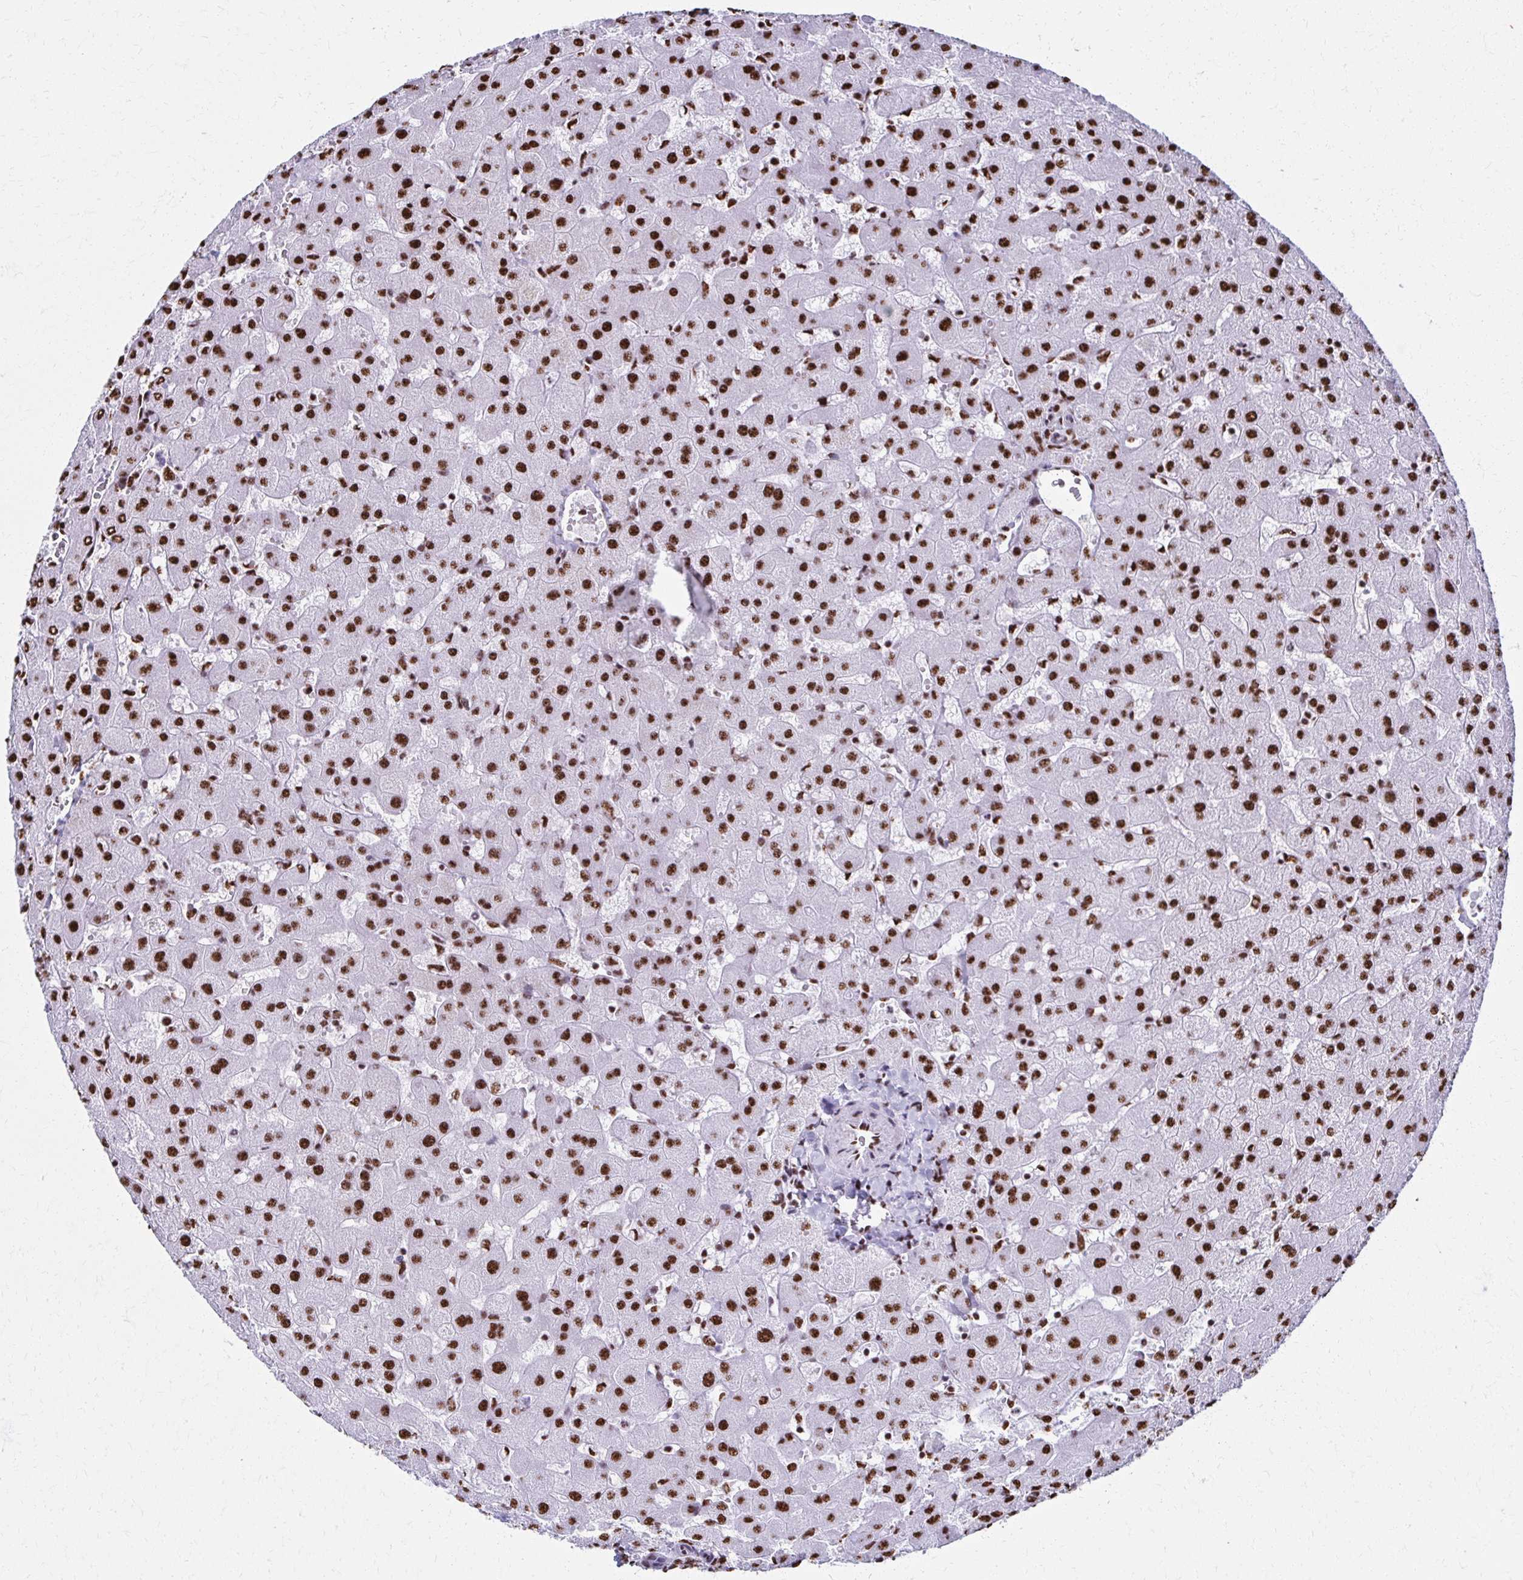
{"staining": {"intensity": "strong", "quantity": ">75%", "location": "nuclear"}, "tissue": "liver", "cell_type": "Cholangiocytes", "image_type": "normal", "snomed": [{"axis": "morphology", "description": "Normal tissue, NOS"}, {"axis": "topography", "description": "Liver"}], "caption": "Immunohistochemistry of unremarkable human liver reveals high levels of strong nuclear staining in approximately >75% of cholangiocytes. (IHC, brightfield microscopy, high magnification).", "gene": "NONO", "patient": {"sex": "female", "age": 63}}